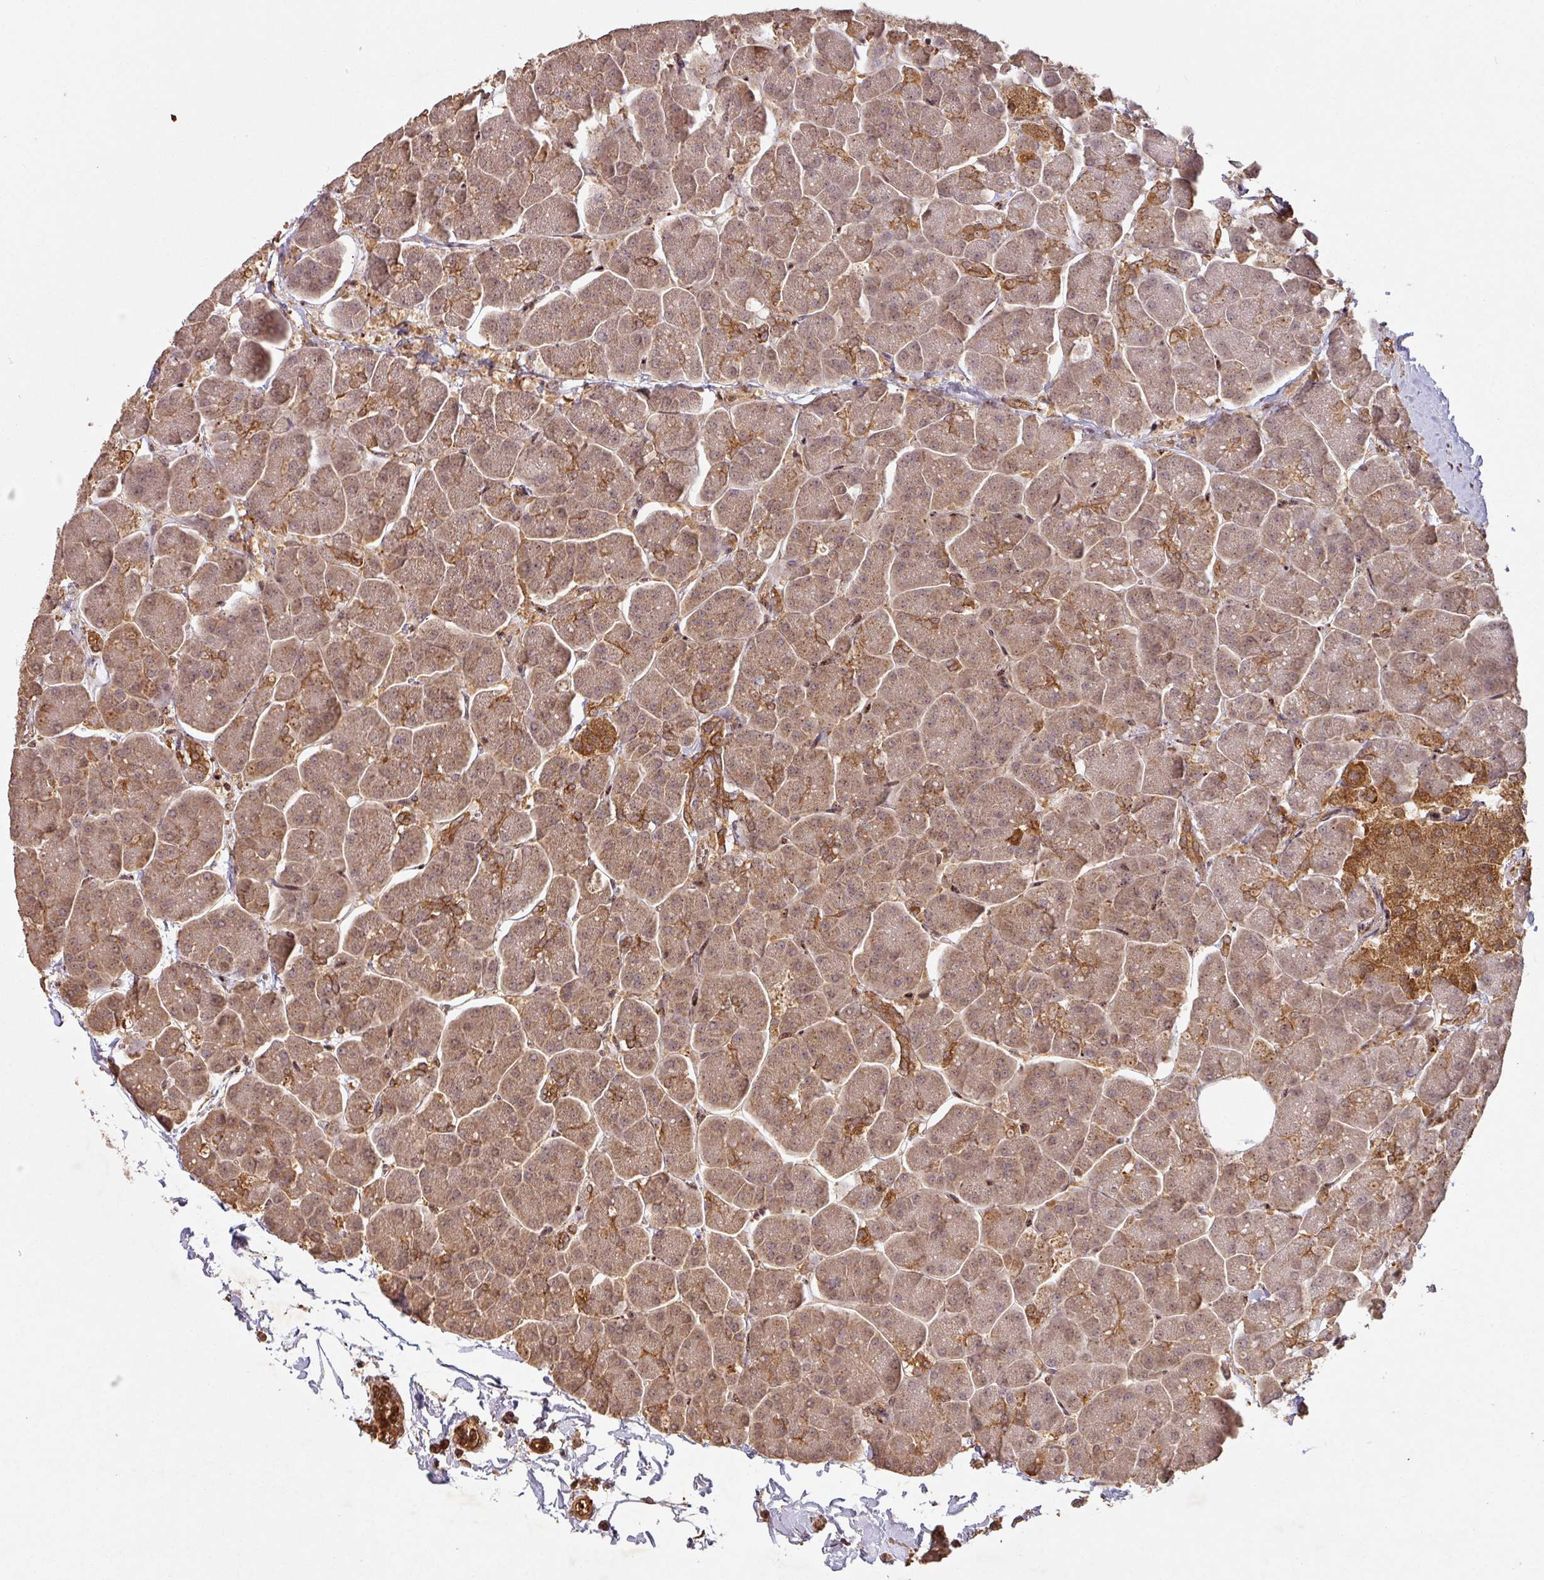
{"staining": {"intensity": "moderate", "quantity": ">75%", "location": "cytoplasmic/membranous"}, "tissue": "pancreas", "cell_type": "Exocrine glandular cells", "image_type": "normal", "snomed": [{"axis": "morphology", "description": "Normal tissue, NOS"}, {"axis": "topography", "description": "Pancreas"}, {"axis": "topography", "description": "Peripheral nerve tissue"}], "caption": "An IHC photomicrograph of unremarkable tissue is shown. Protein staining in brown shows moderate cytoplasmic/membranous positivity in pancreas within exocrine glandular cells.", "gene": "ZNF322", "patient": {"sex": "male", "age": 54}}